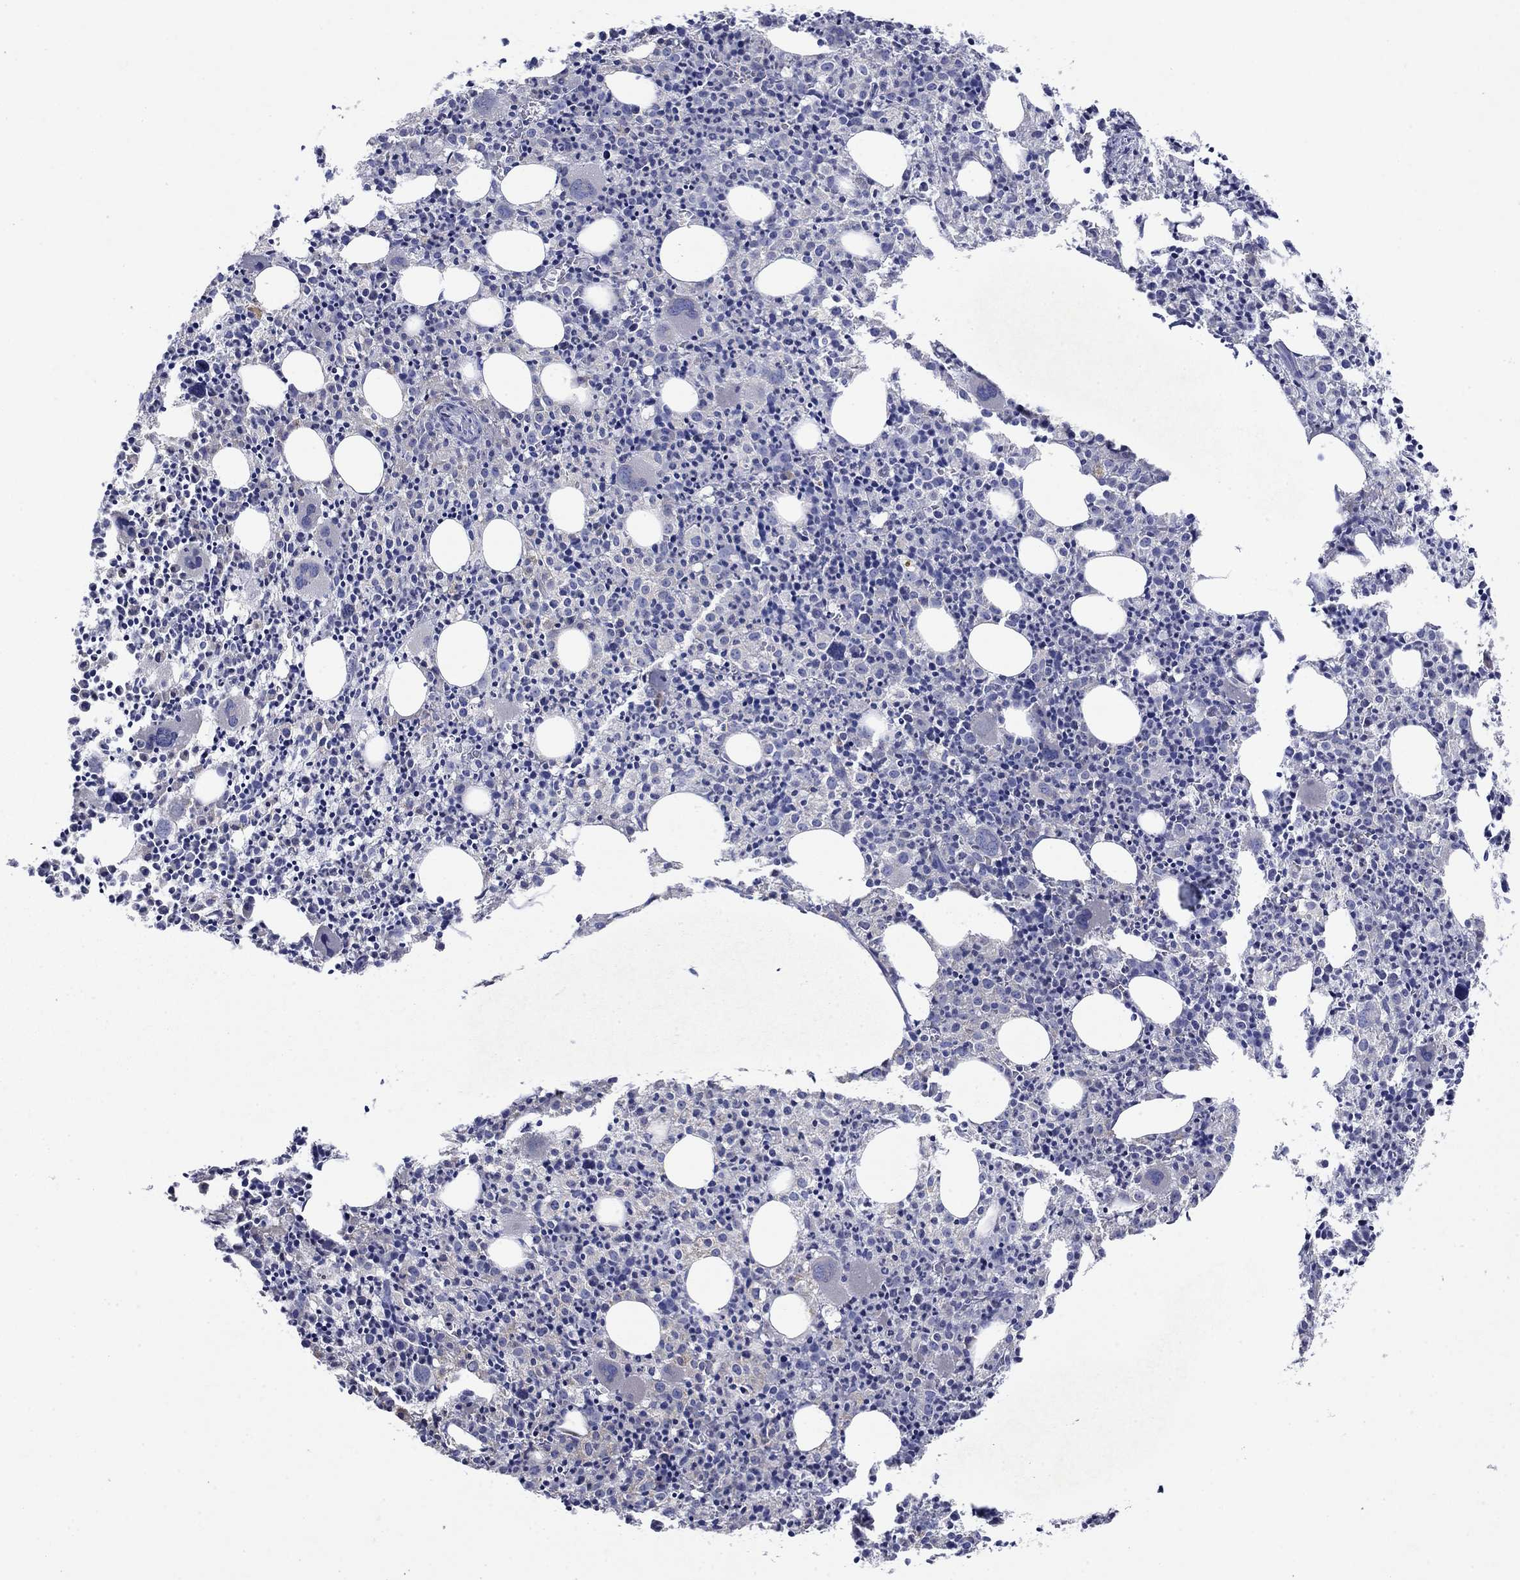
{"staining": {"intensity": "negative", "quantity": "none", "location": "none"}, "tissue": "bone marrow", "cell_type": "Hematopoietic cells", "image_type": "normal", "snomed": [{"axis": "morphology", "description": "Normal tissue, NOS"}, {"axis": "morphology", "description": "Inflammation, NOS"}, {"axis": "topography", "description": "Bone marrow"}], "caption": "Immunohistochemical staining of benign bone marrow reveals no significant expression in hematopoietic cells.", "gene": "SULT2B1", "patient": {"sex": "male", "age": 3}}